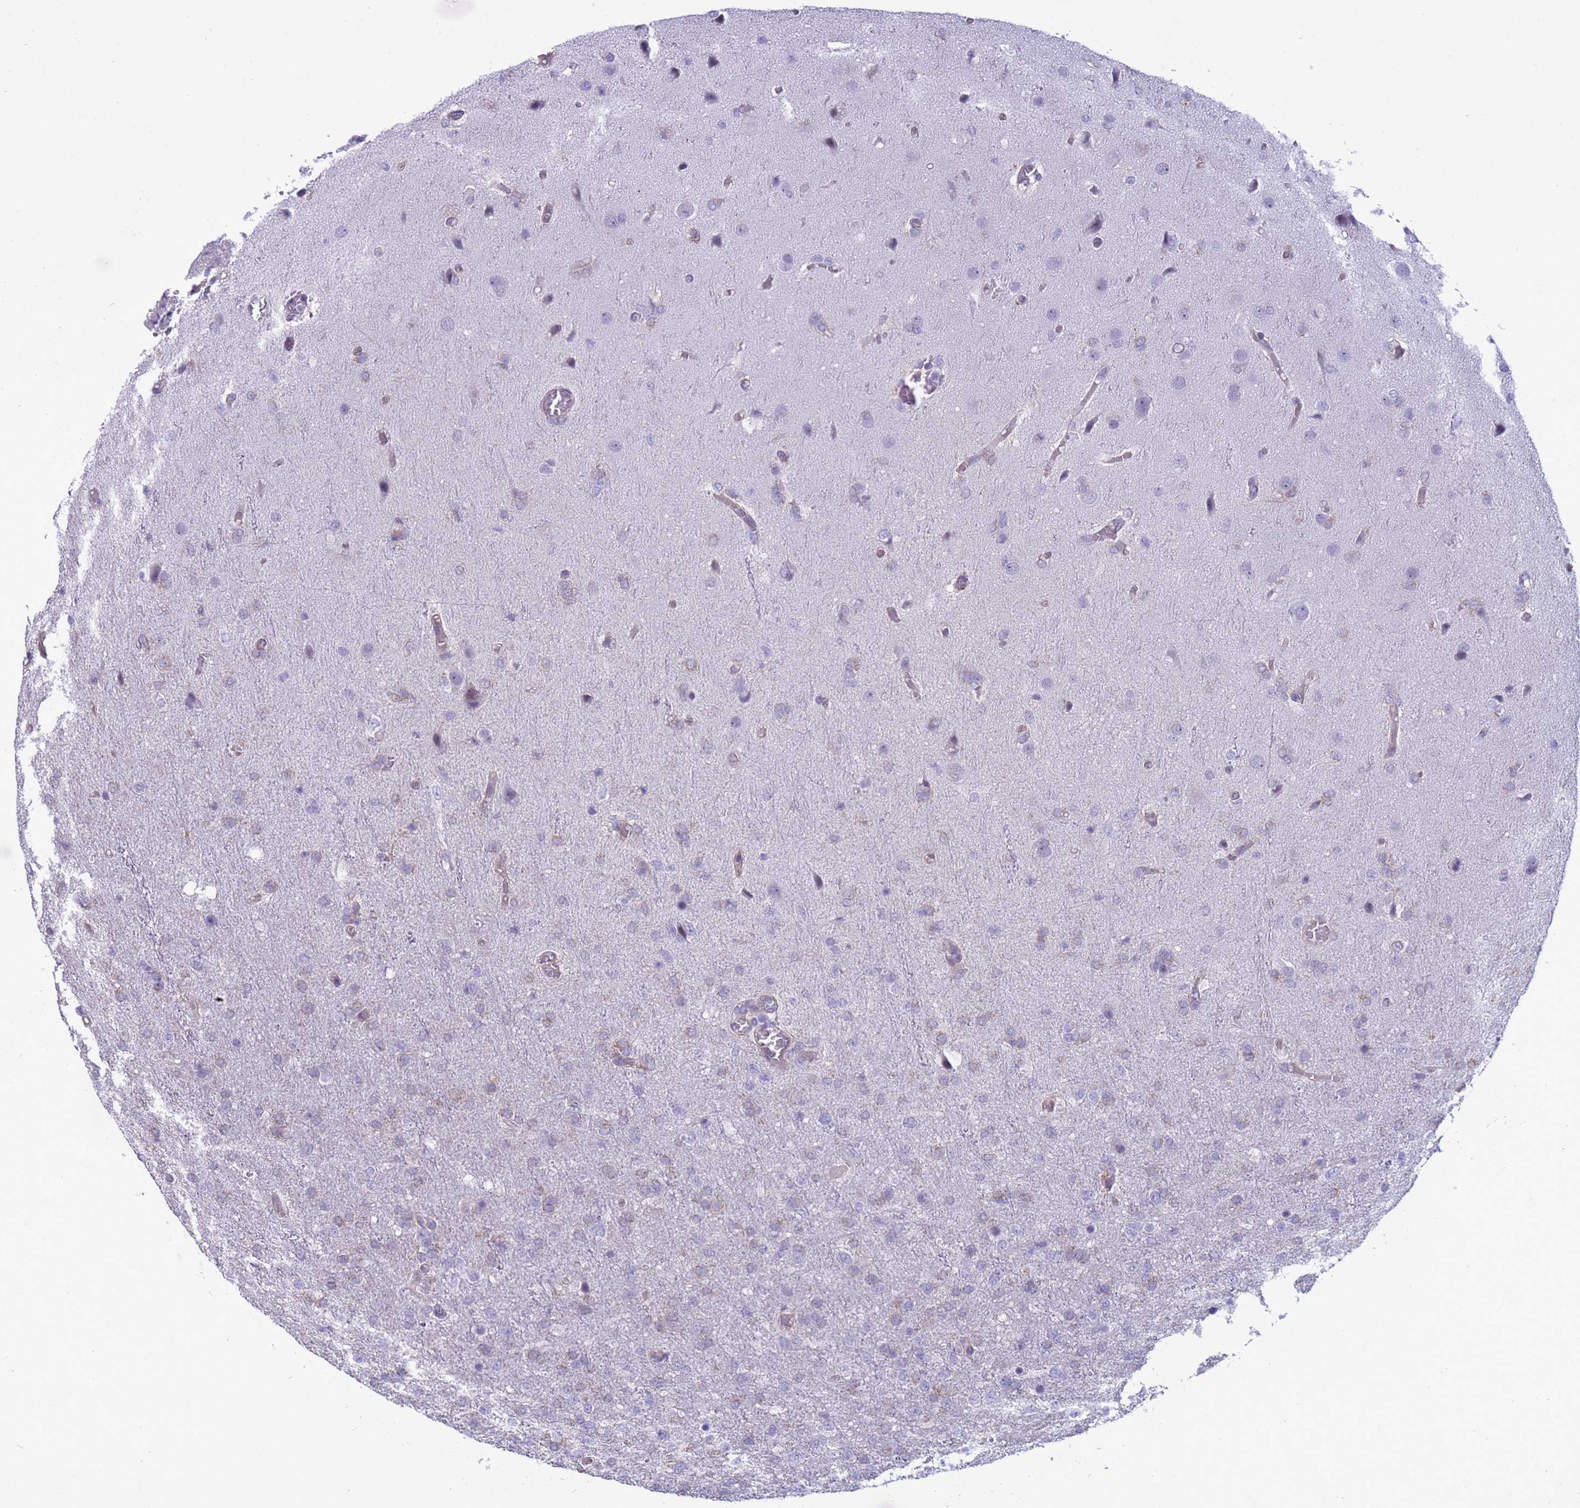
{"staining": {"intensity": "negative", "quantity": "none", "location": "none"}, "tissue": "glioma", "cell_type": "Tumor cells", "image_type": "cancer", "snomed": [{"axis": "morphology", "description": "Glioma, malignant, High grade"}, {"axis": "topography", "description": "Brain"}], "caption": "An immunohistochemistry (IHC) histopathology image of malignant glioma (high-grade) is shown. There is no staining in tumor cells of malignant glioma (high-grade).", "gene": "ITGB4", "patient": {"sex": "female", "age": 74}}